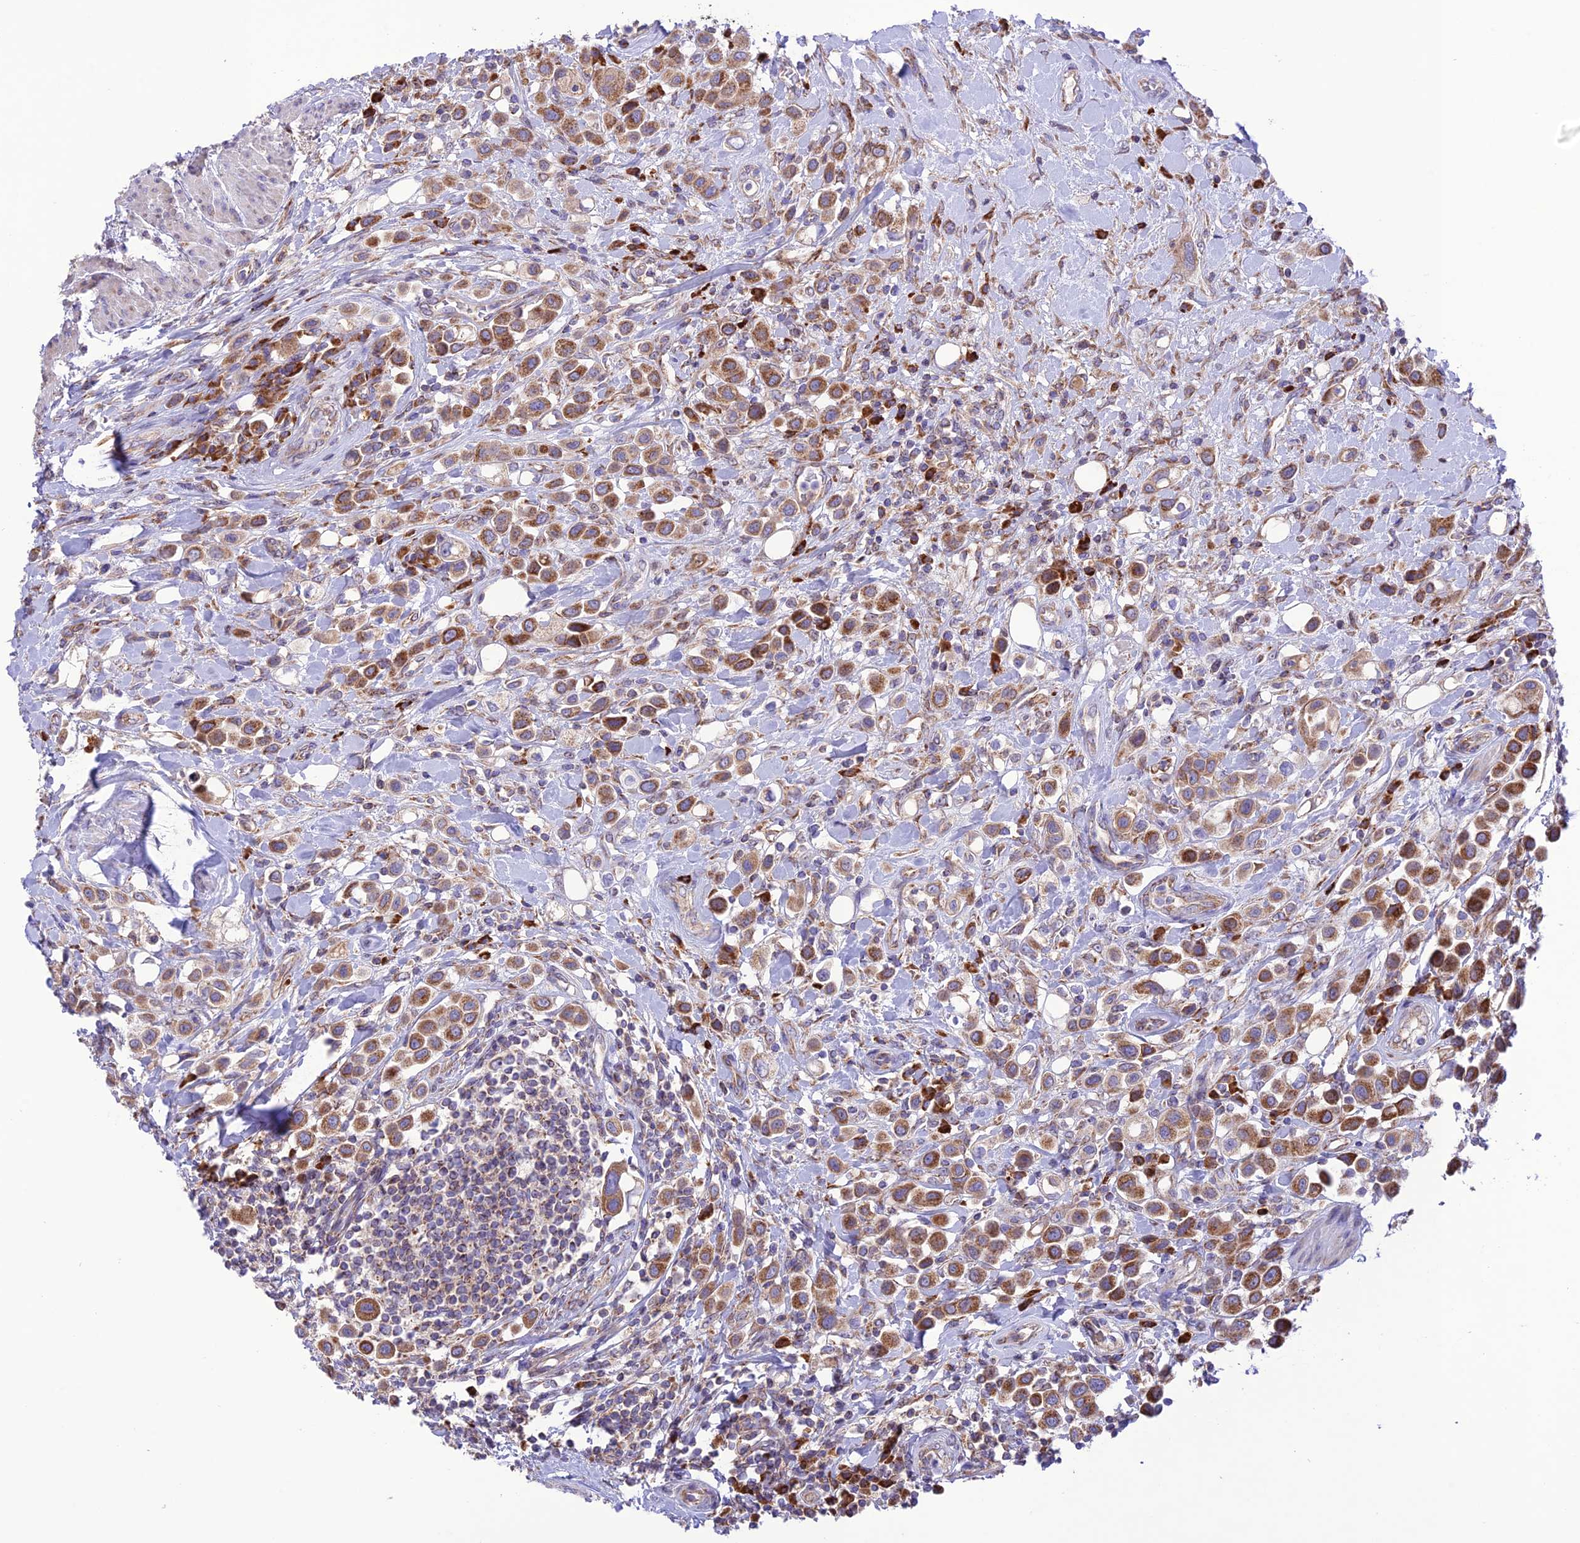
{"staining": {"intensity": "moderate", "quantity": ">75%", "location": "cytoplasmic/membranous"}, "tissue": "urothelial cancer", "cell_type": "Tumor cells", "image_type": "cancer", "snomed": [{"axis": "morphology", "description": "Urothelial carcinoma, High grade"}, {"axis": "topography", "description": "Urinary bladder"}], "caption": "Protein staining reveals moderate cytoplasmic/membranous expression in about >75% of tumor cells in high-grade urothelial carcinoma. The staining is performed using DAB brown chromogen to label protein expression. The nuclei are counter-stained blue using hematoxylin.", "gene": "UAP1L1", "patient": {"sex": "male", "age": 50}}